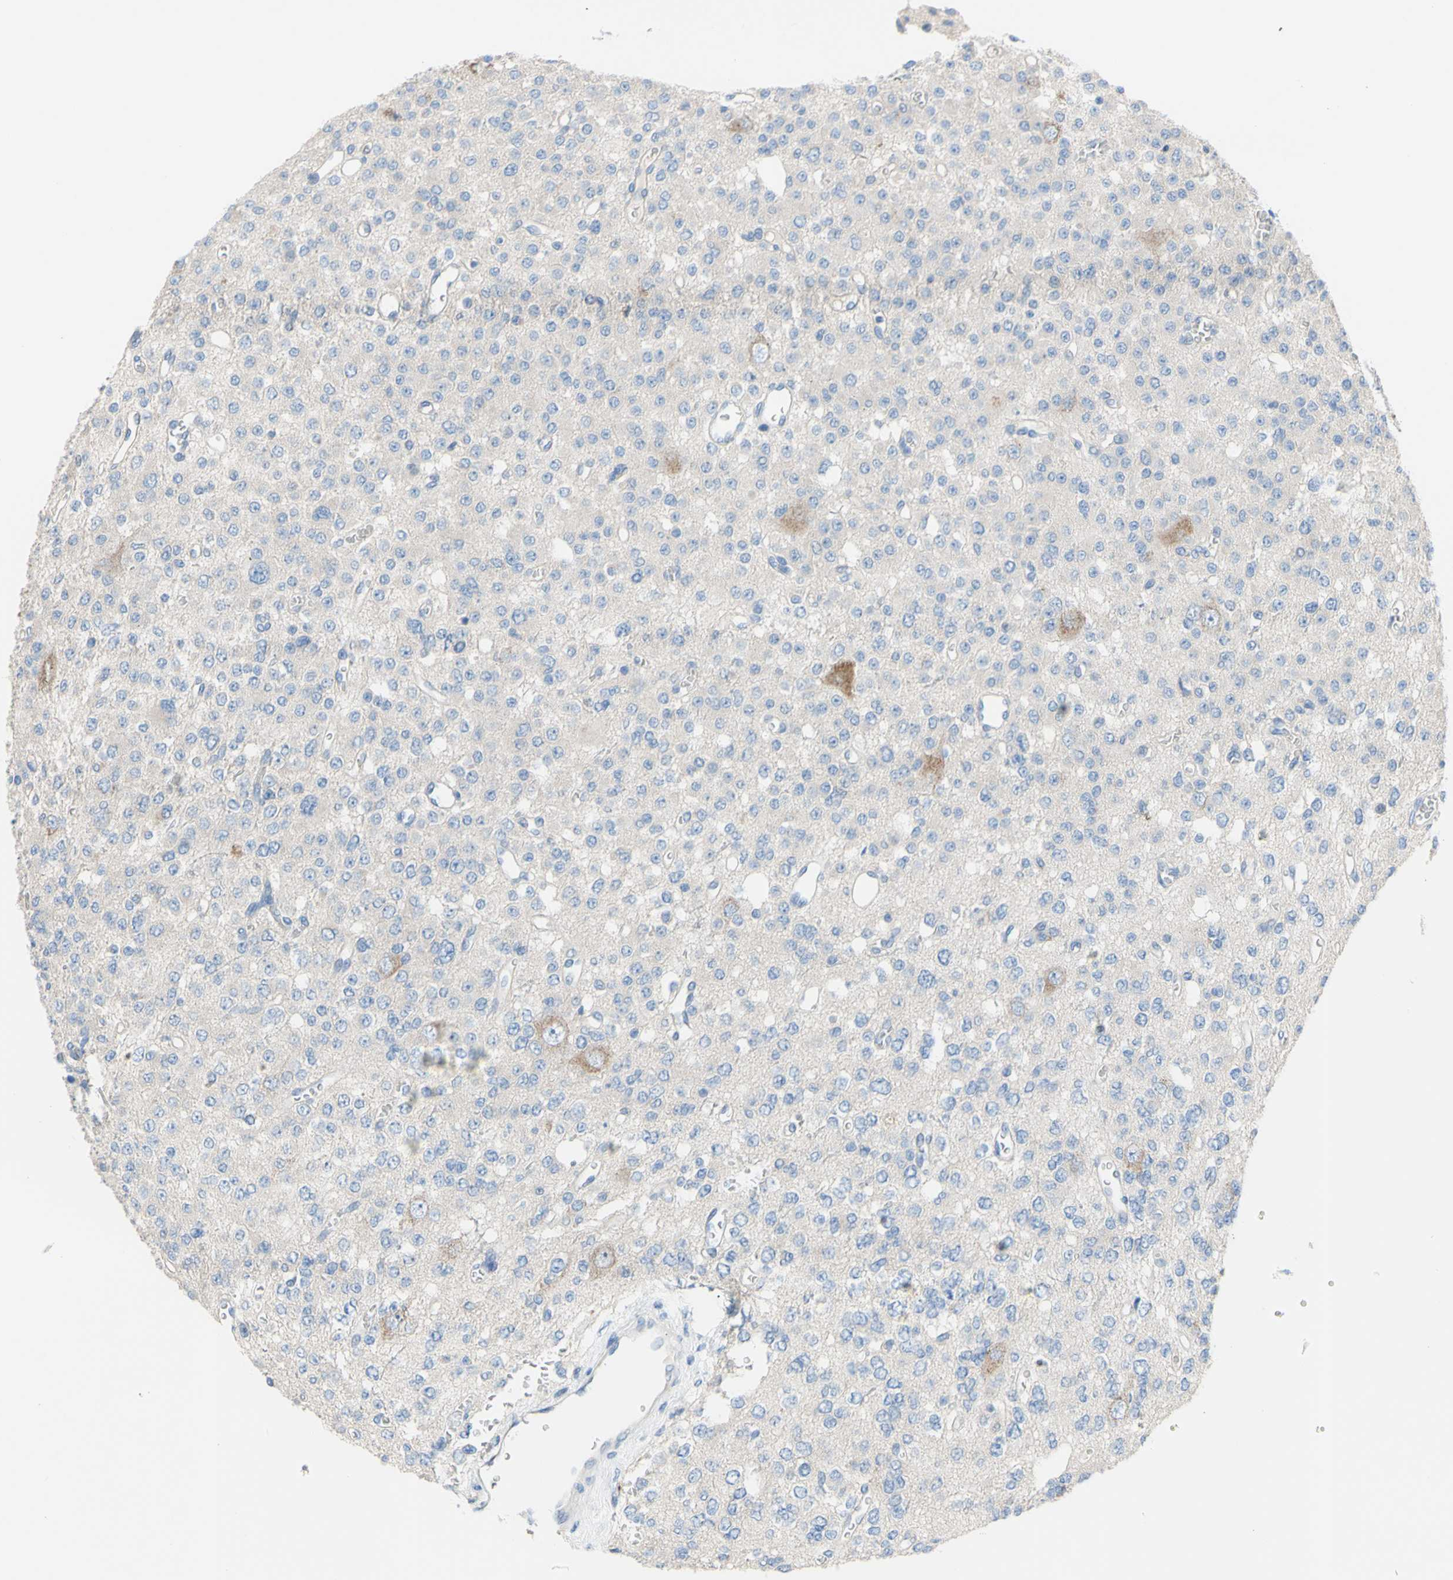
{"staining": {"intensity": "negative", "quantity": "none", "location": "none"}, "tissue": "glioma", "cell_type": "Tumor cells", "image_type": "cancer", "snomed": [{"axis": "morphology", "description": "Glioma, malignant, Low grade"}, {"axis": "topography", "description": "Brain"}], "caption": "Glioma was stained to show a protein in brown. There is no significant expression in tumor cells.", "gene": "TMEM59L", "patient": {"sex": "male", "age": 38}}